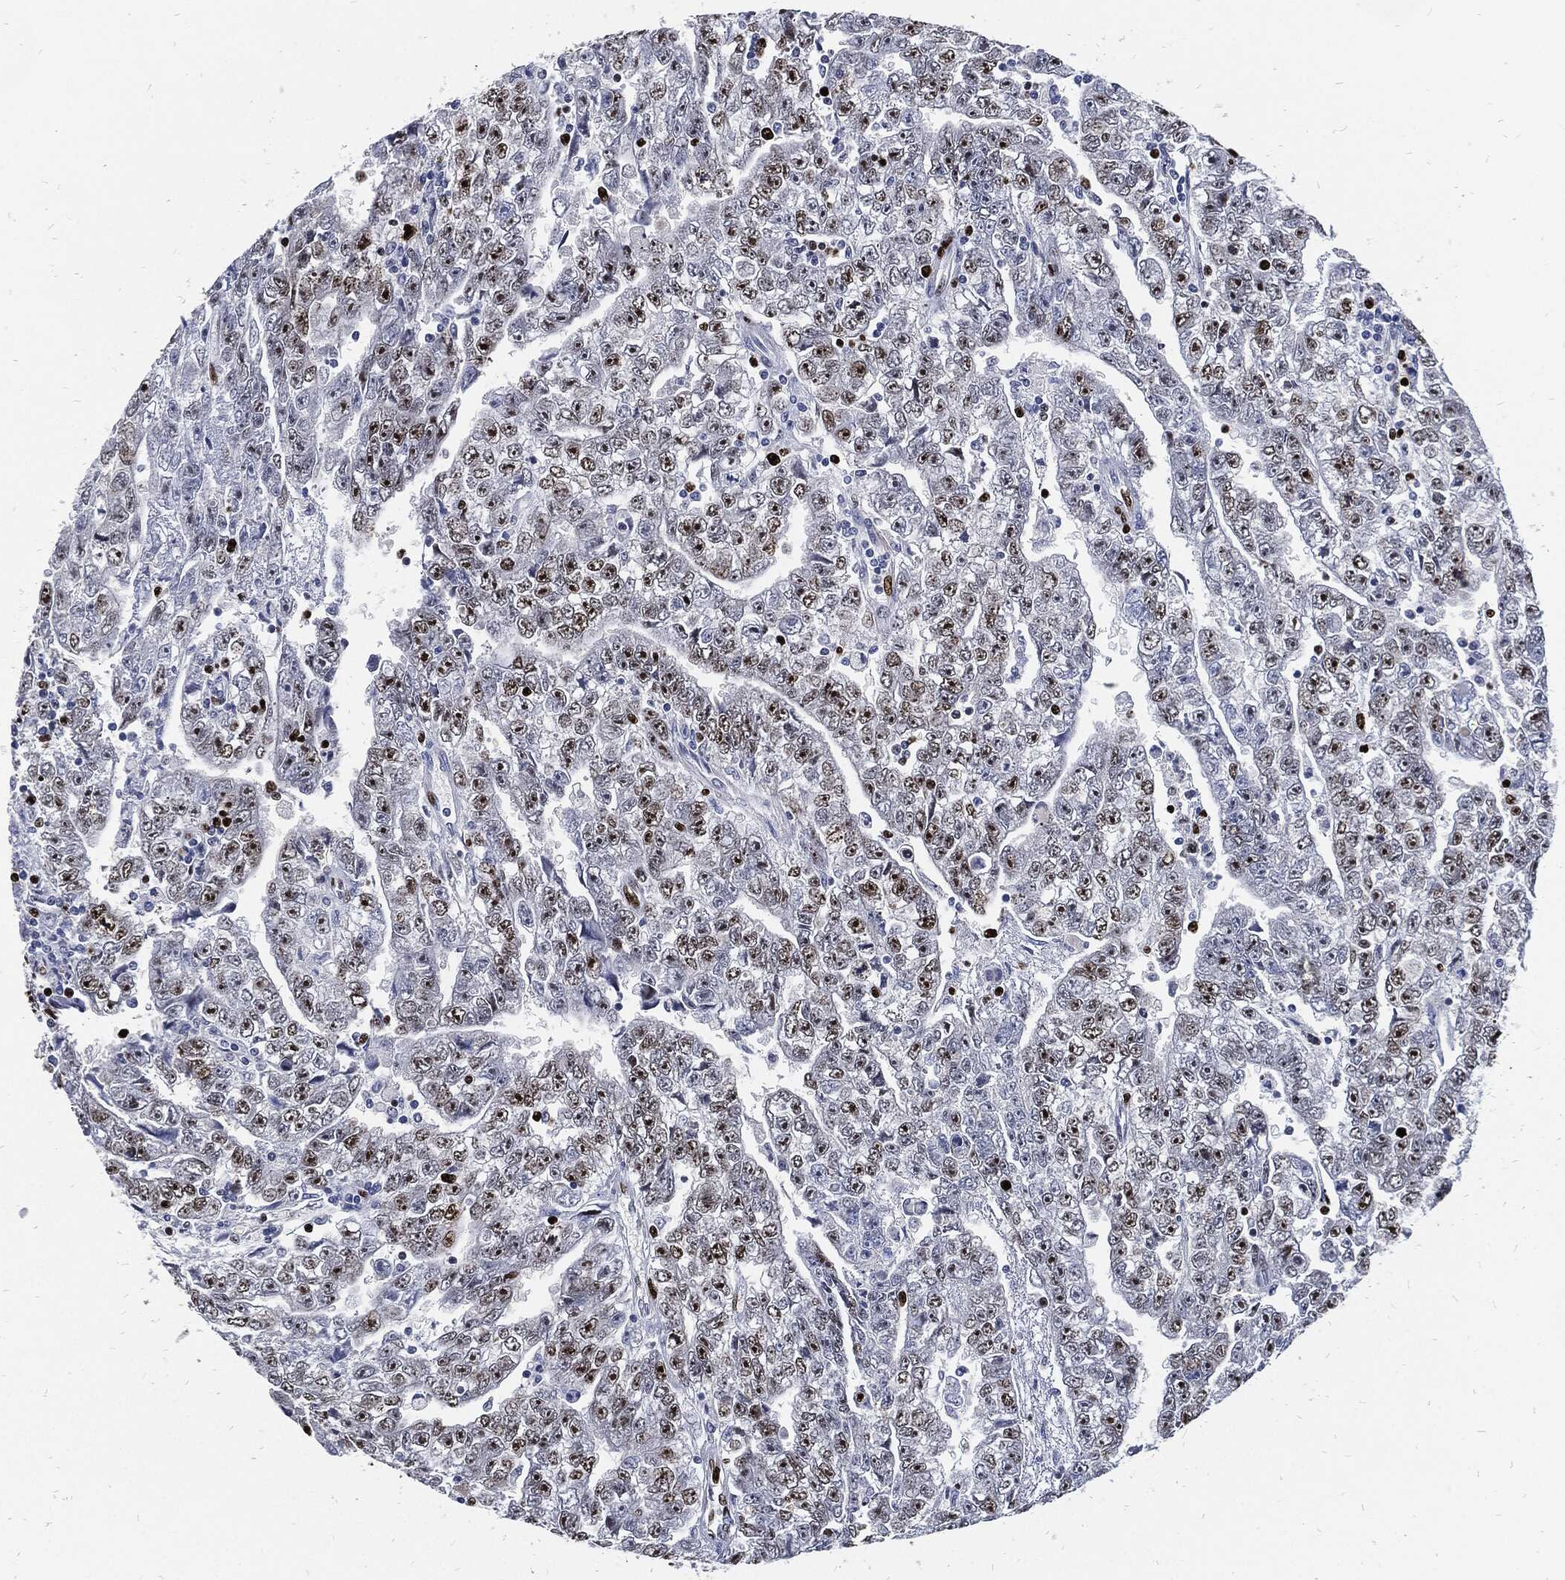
{"staining": {"intensity": "moderate", "quantity": "25%-75%", "location": "nuclear"}, "tissue": "testis cancer", "cell_type": "Tumor cells", "image_type": "cancer", "snomed": [{"axis": "morphology", "description": "Carcinoma, Embryonal, NOS"}, {"axis": "topography", "description": "Testis"}], "caption": "Tumor cells show medium levels of moderate nuclear expression in about 25%-75% of cells in human embryonal carcinoma (testis).", "gene": "MKI67", "patient": {"sex": "male", "age": 25}}